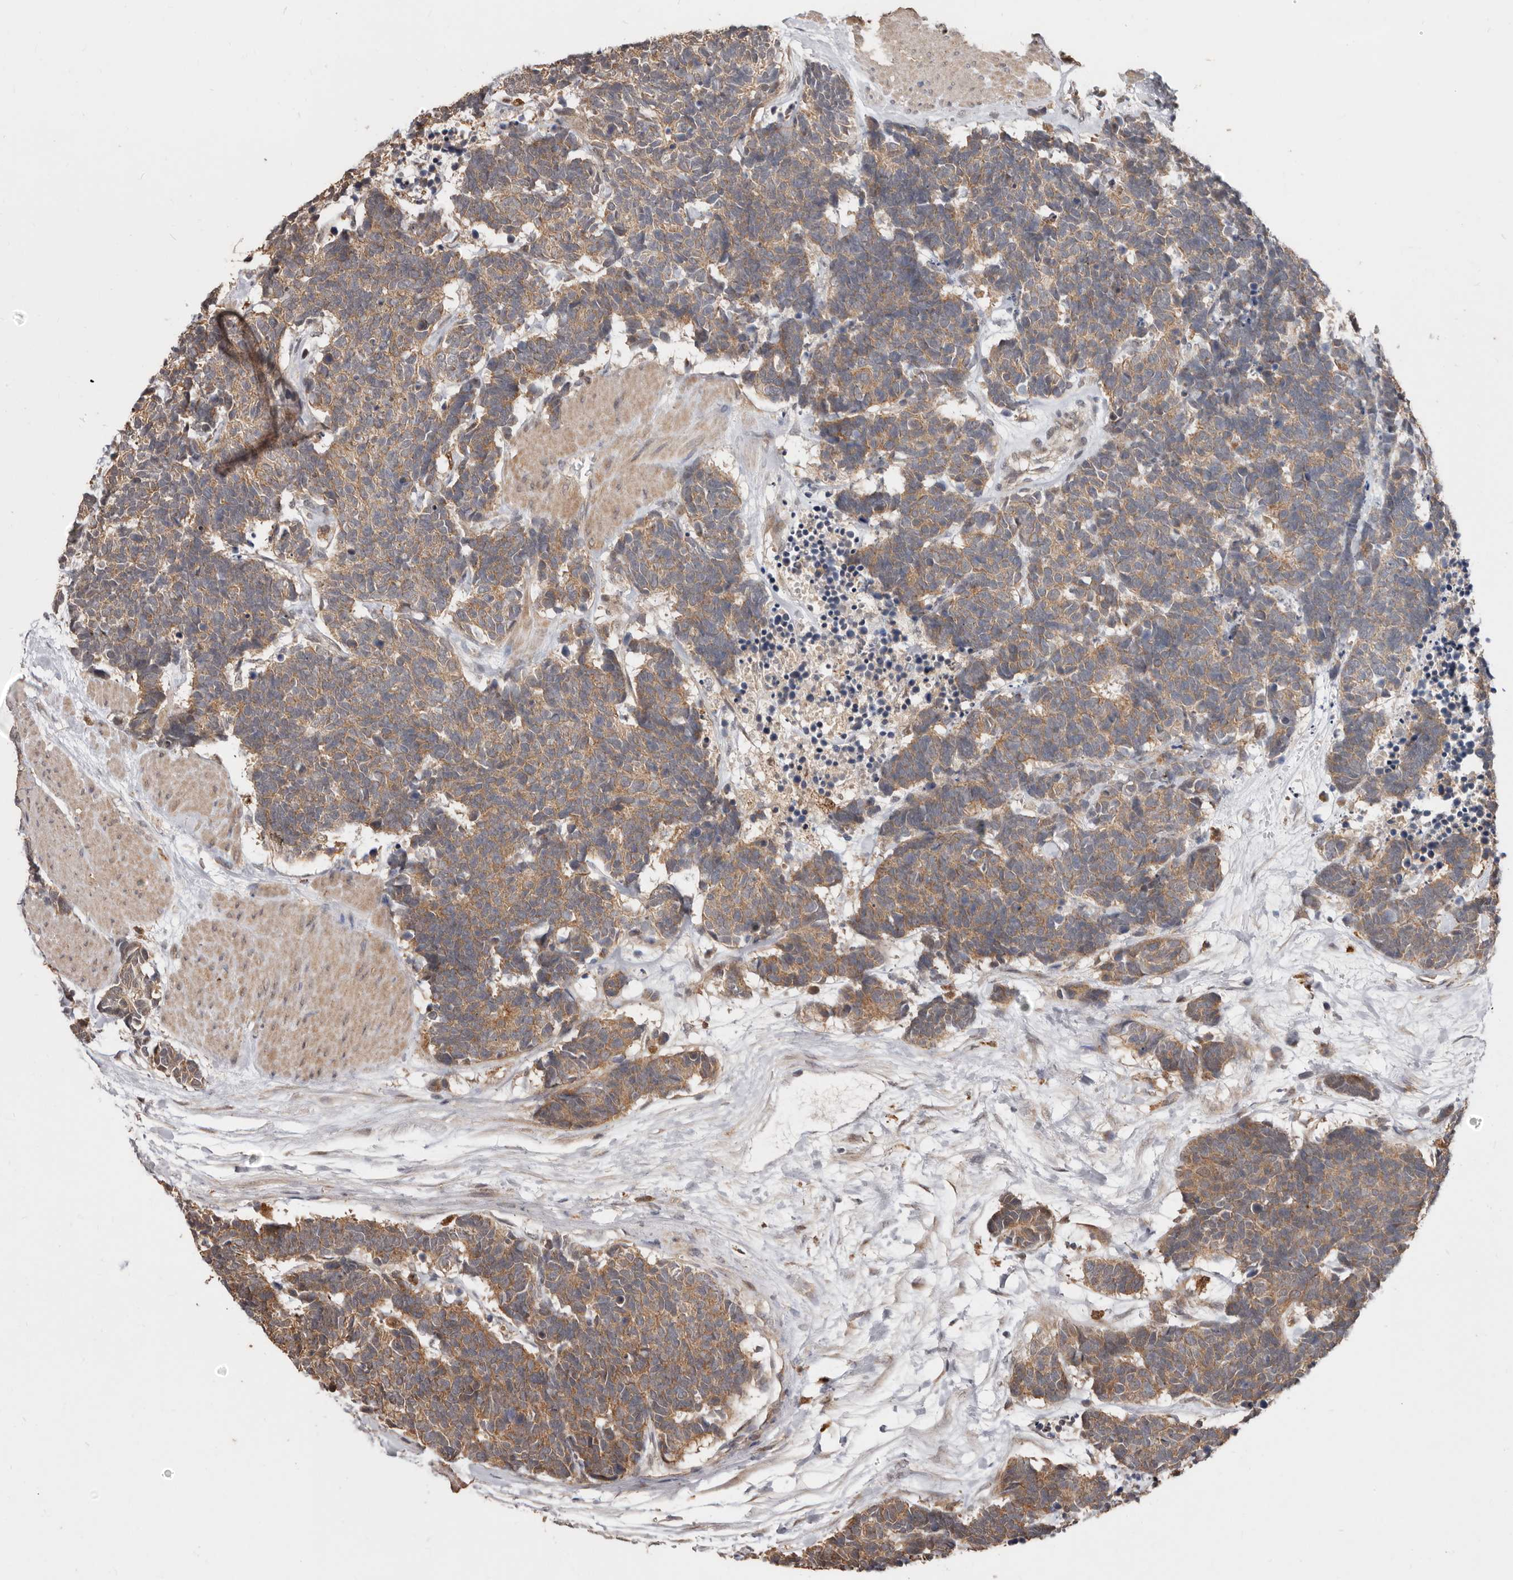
{"staining": {"intensity": "moderate", "quantity": ">75%", "location": "cytoplasmic/membranous"}, "tissue": "carcinoid", "cell_type": "Tumor cells", "image_type": "cancer", "snomed": [{"axis": "morphology", "description": "Carcinoma, NOS"}, {"axis": "morphology", "description": "Carcinoid, malignant, NOS"}, {"axis": "topography", "description": "Urinary bladder"}], "caption": "Moderate cytoplasmic/membranous protein expression is appreciated in about >75% of tumor cells in carcinoma.", "gene": "RSPO2", "patient": {"sex": "male", "age": 57}}